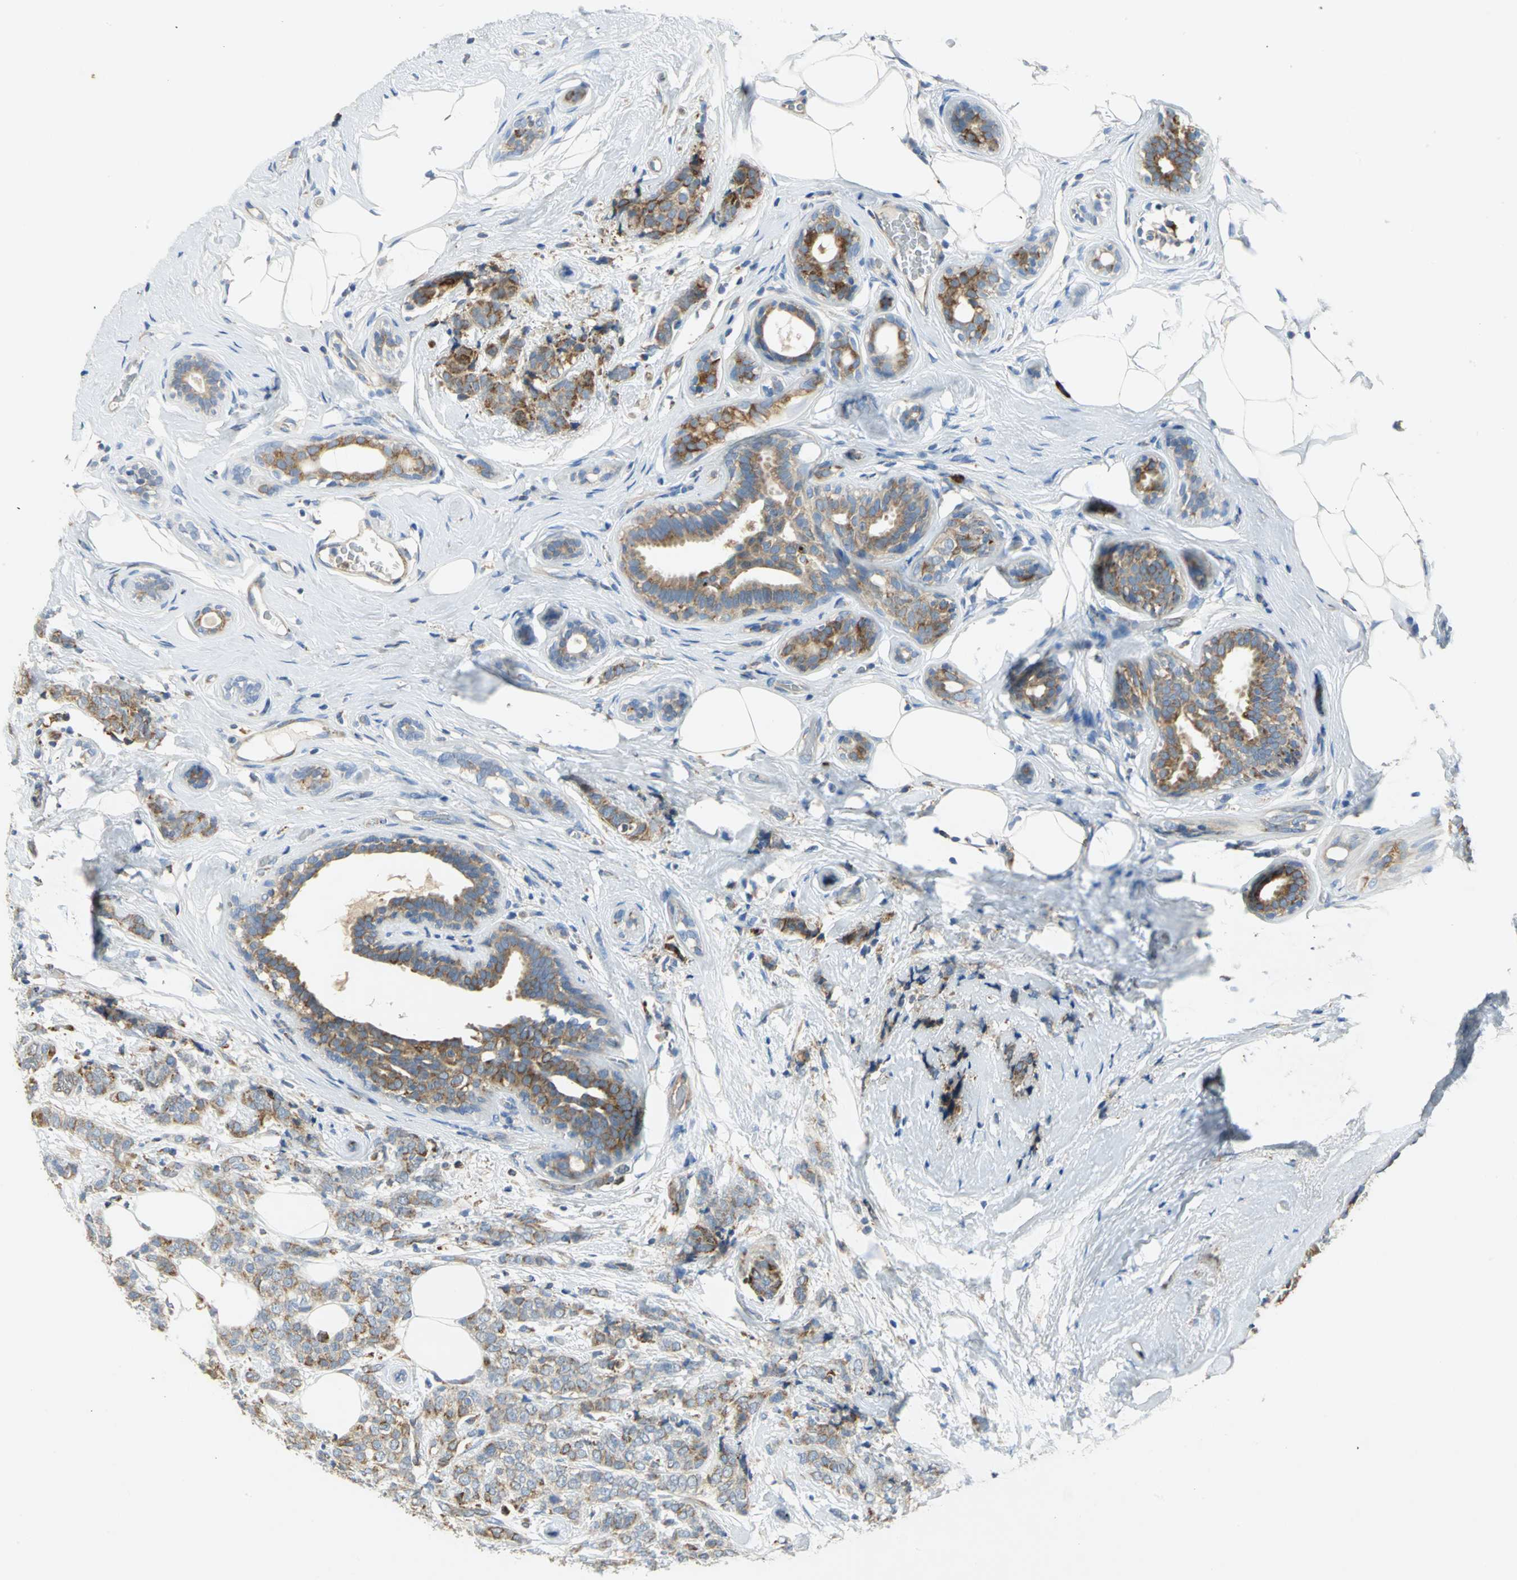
{"staining": {"intensity": "moderate", "quantity": ">75%", "location": "cytoplasmic/membranous"}, "tissue": "breast cancer", "cell_type": "Tumor cells", "image_type": "cancer", "snomed": [{"axis": "morphology", "description": "Lobular carcinoma"}, {"axis": "topography", "description": "Breast"}], "caption": "Brown immunohistochemical staining in lobular carcinoma (breast) exhibits moderate cytoplasmic/membranous expression in approximately >75% of tumor cells.", "gene": "TULP4", "patient": {"sex": "female", "age": 60}}